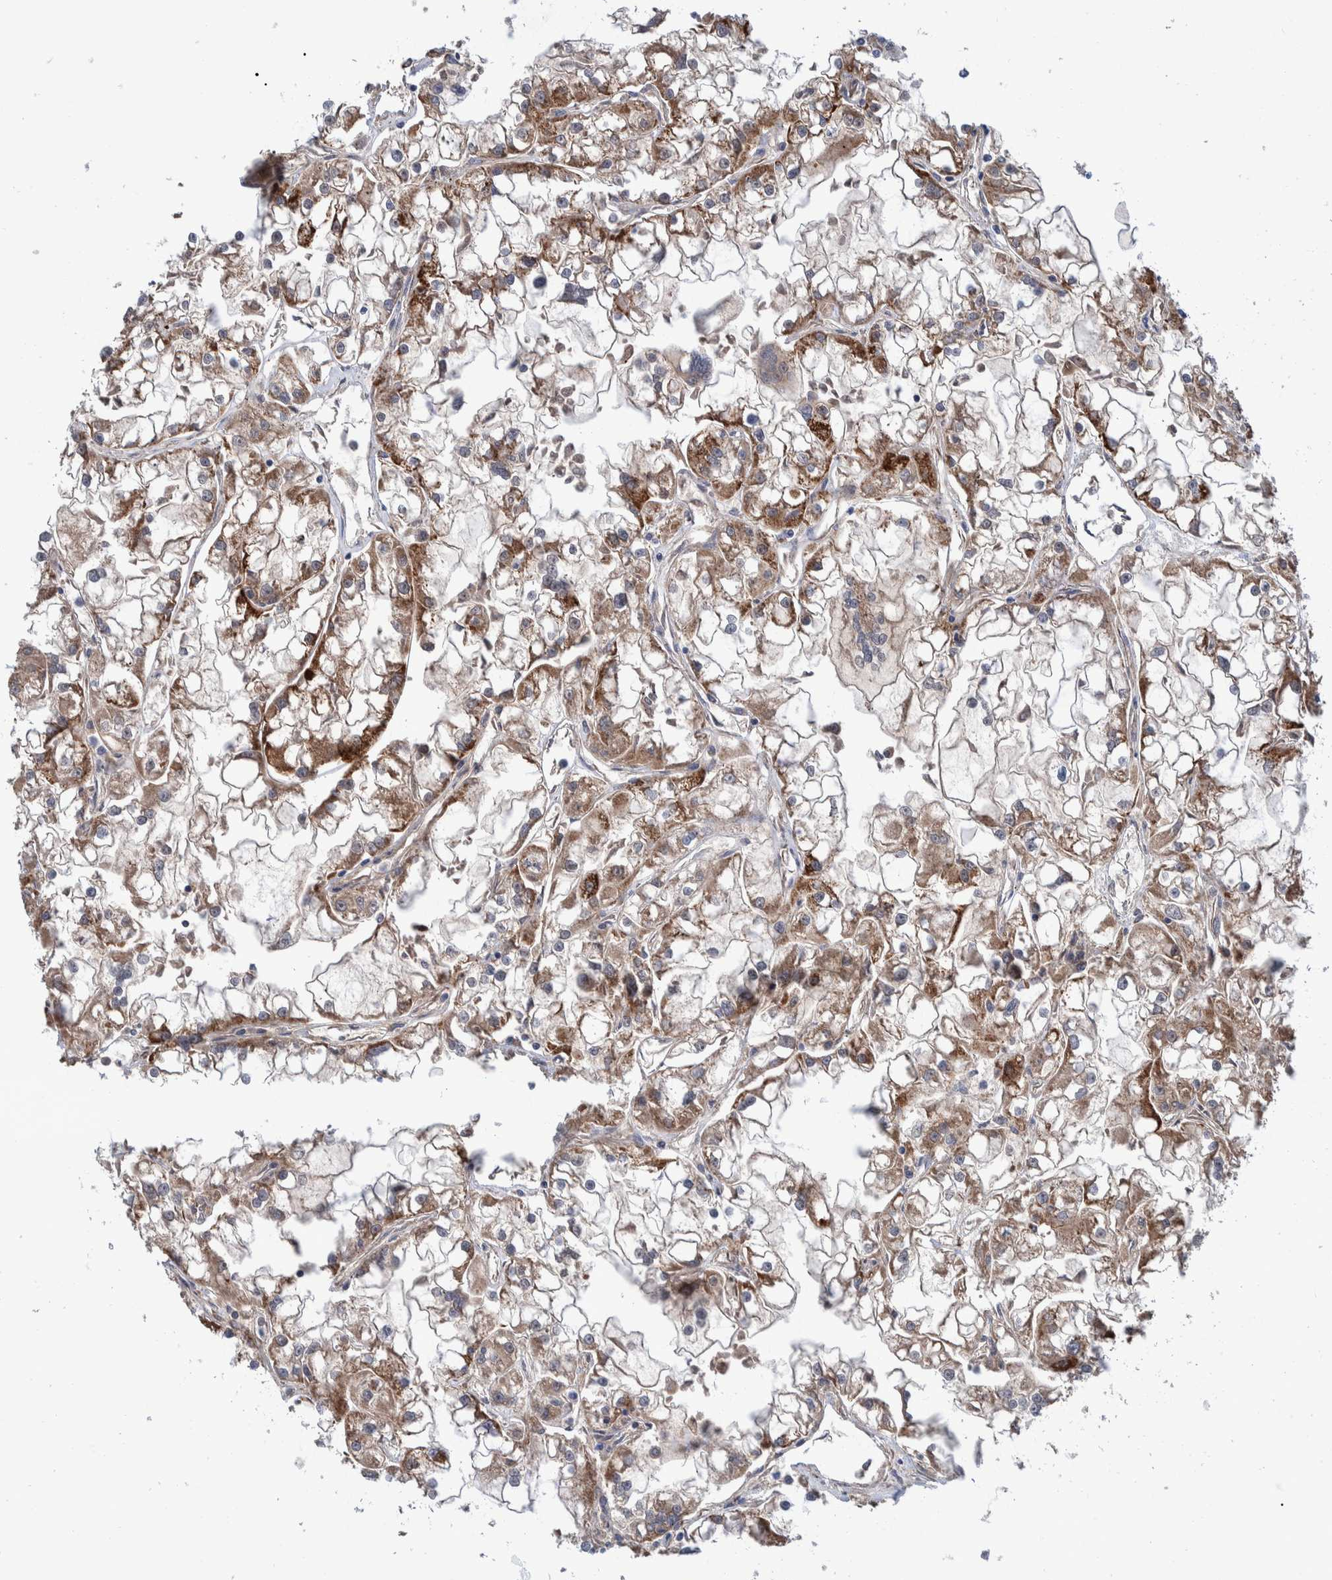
{"staining": {"intensity": "moderate", "quantity": ">75%", "location": "cytoplasmic/membranous"}, "tissue": "renal cancer", "cell_type": "Tumor cells", "image_type": "cancer", "snomed": [{"axis": "morphology", "description": "Adenocarcinoma, NOS"}, {"axis": "topography", "description": "Kidney"}], "caption": "Tumor cells show moderate cytoplasmic/membranous expression in approximately >75% of cells in renal adenocarcinoma.", "gene": "DECR1", "patient": {"sex": "female", "age": 52}}